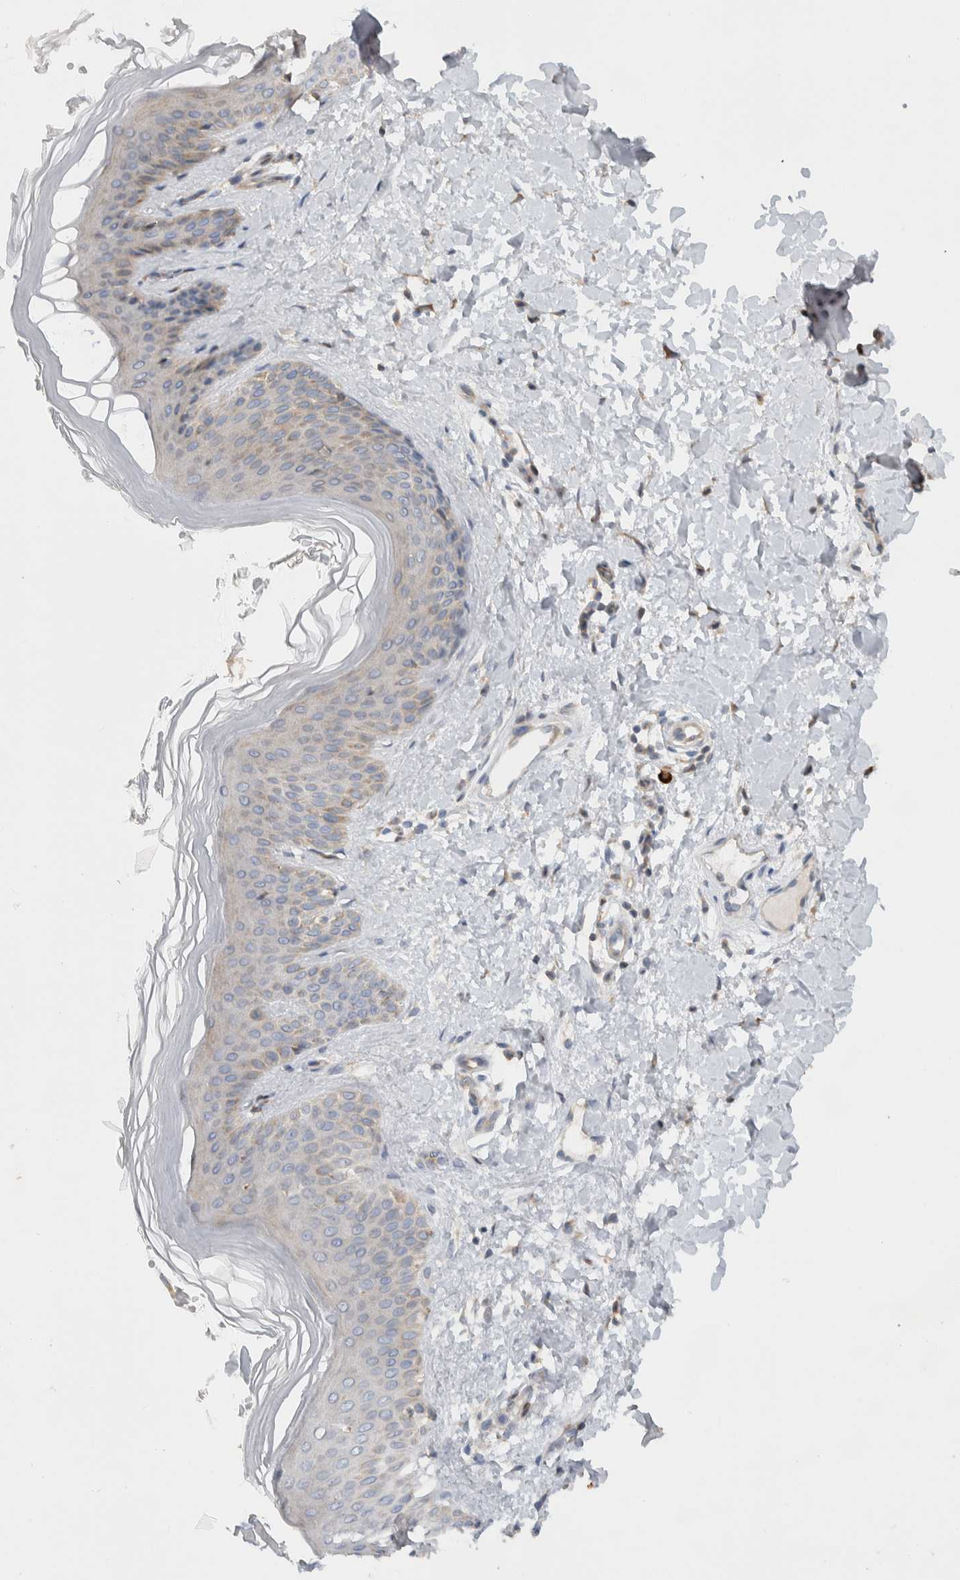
{"staining": {"intensity": "negative", "quantity": "none", "location": "none"}, "tissue": "skin", "cell_type": "Fibroblasts", "image_type": "normal", "snomed": [{"axis": "morphology", "description": "Normal tissue, NOS"}, {"axis": "morphology", "description": "Malignant melanoma, Metastatic site"}, {"axis": "topography", "description": "Skin"}], "caption": "Micrograph shows no protein staining in fibroblasts of benign skin. The staining is performed using DAB brown chromogen with nuclei counter-stained in using hematoxylin.", "gene": "ADCY8", "patient": {"sex": "male", "age": 41}}